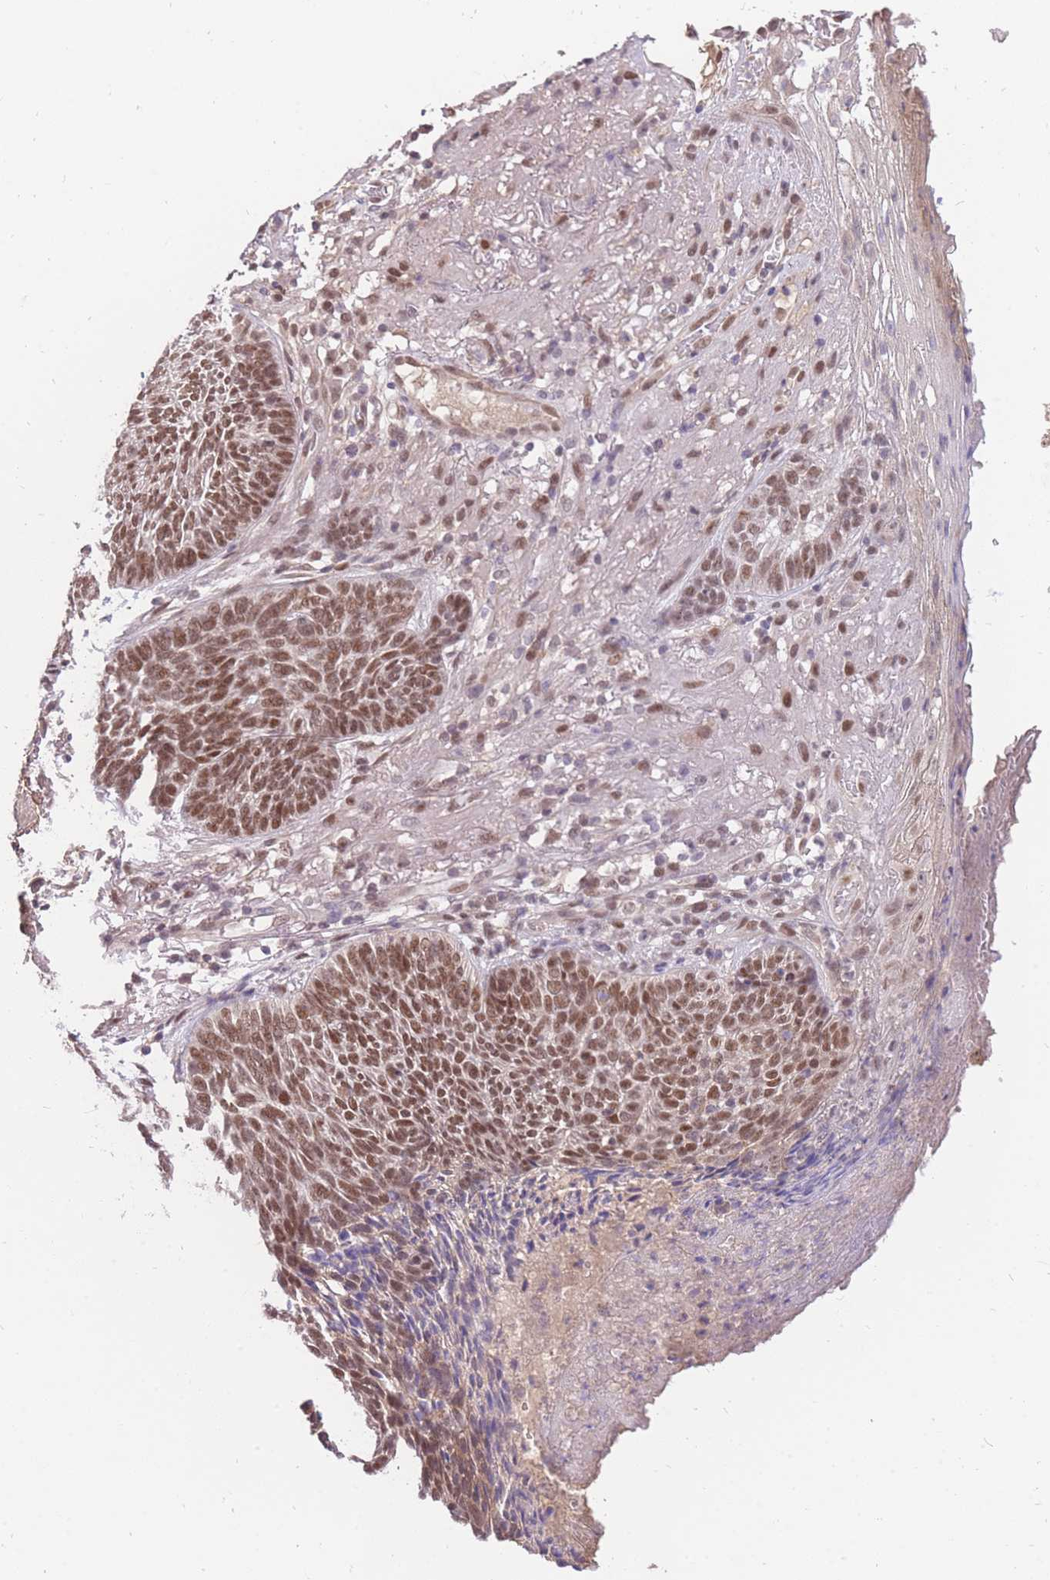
{"staining": {"intensity": "moderate", "quantity": ">75%", "location": "nuclear"}, "tissue": "skin cancer", "cell_type": "Tumor cells", "image_type": "cancer", "snomed": [{"axis": "morphology", "description": "Normal tissue, NOS"}, {"axis": "morphology", "description": "Basal cell carcinoma"}, {"axis": "topography", "description": "Skin"}], "caption": "An image of human basal cell carcinoma (skin) stained for a protein displays moderate nuclear brown staining in tumor cells.", "gene": "UBXN7", "patient": {"sex": "male", "age": 64}}